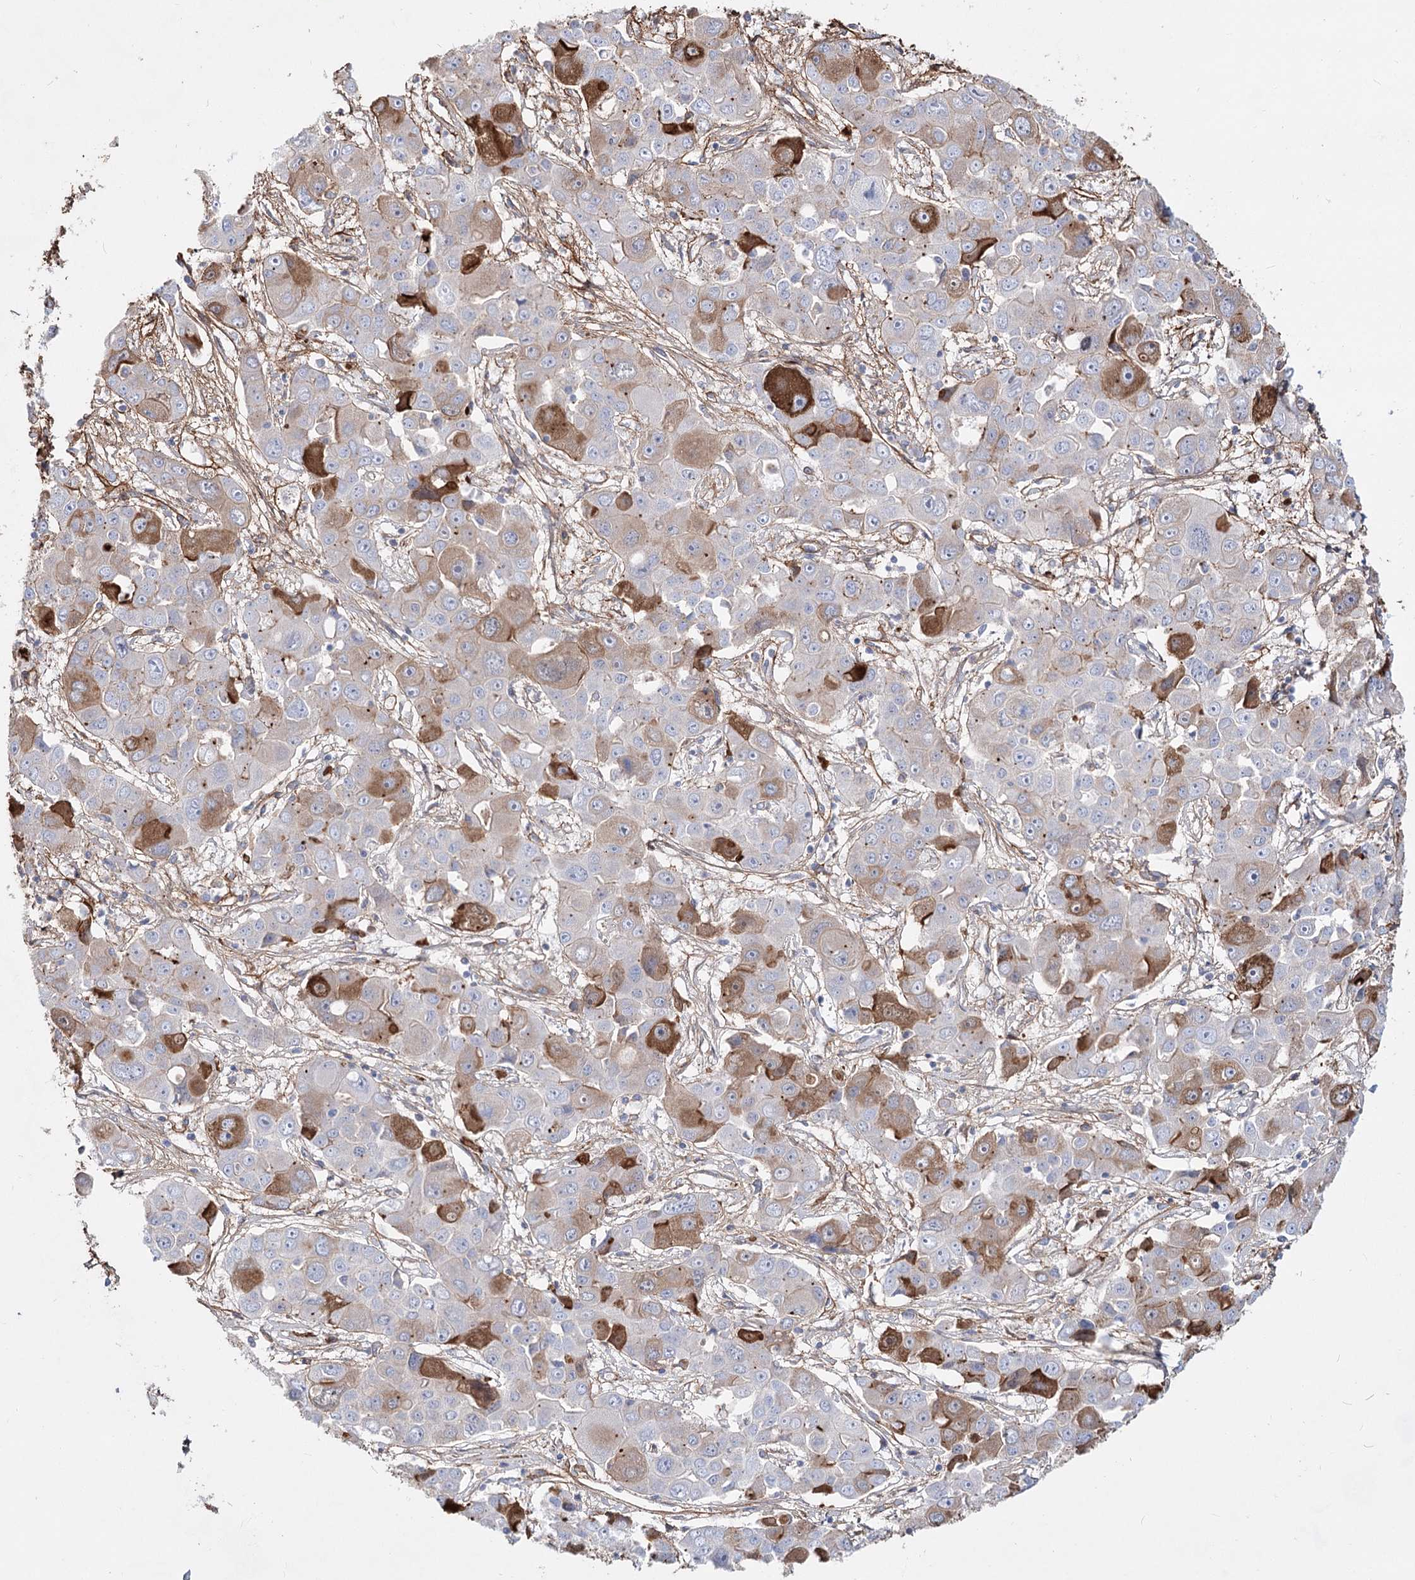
{"staining": {"intensity": "moderate", "quantity": "25%-75%", "location": "cytoplasmic/membranous"}, "tissue": "liver cancer", "cell_type": "Tumor cells", "image_type": "cancer", "snomed": [{"axis": "morphology", "description": "Cholangiocarcinoma"}, {"axis": "topography", "description": "Liver"}], "caption": "Cholangiocarcinoma (liver) stained with a protein marker displays moderate staining in tumor cells.", "gene": "TASOR2", "patient": {"sex": "male", "age": 67}}